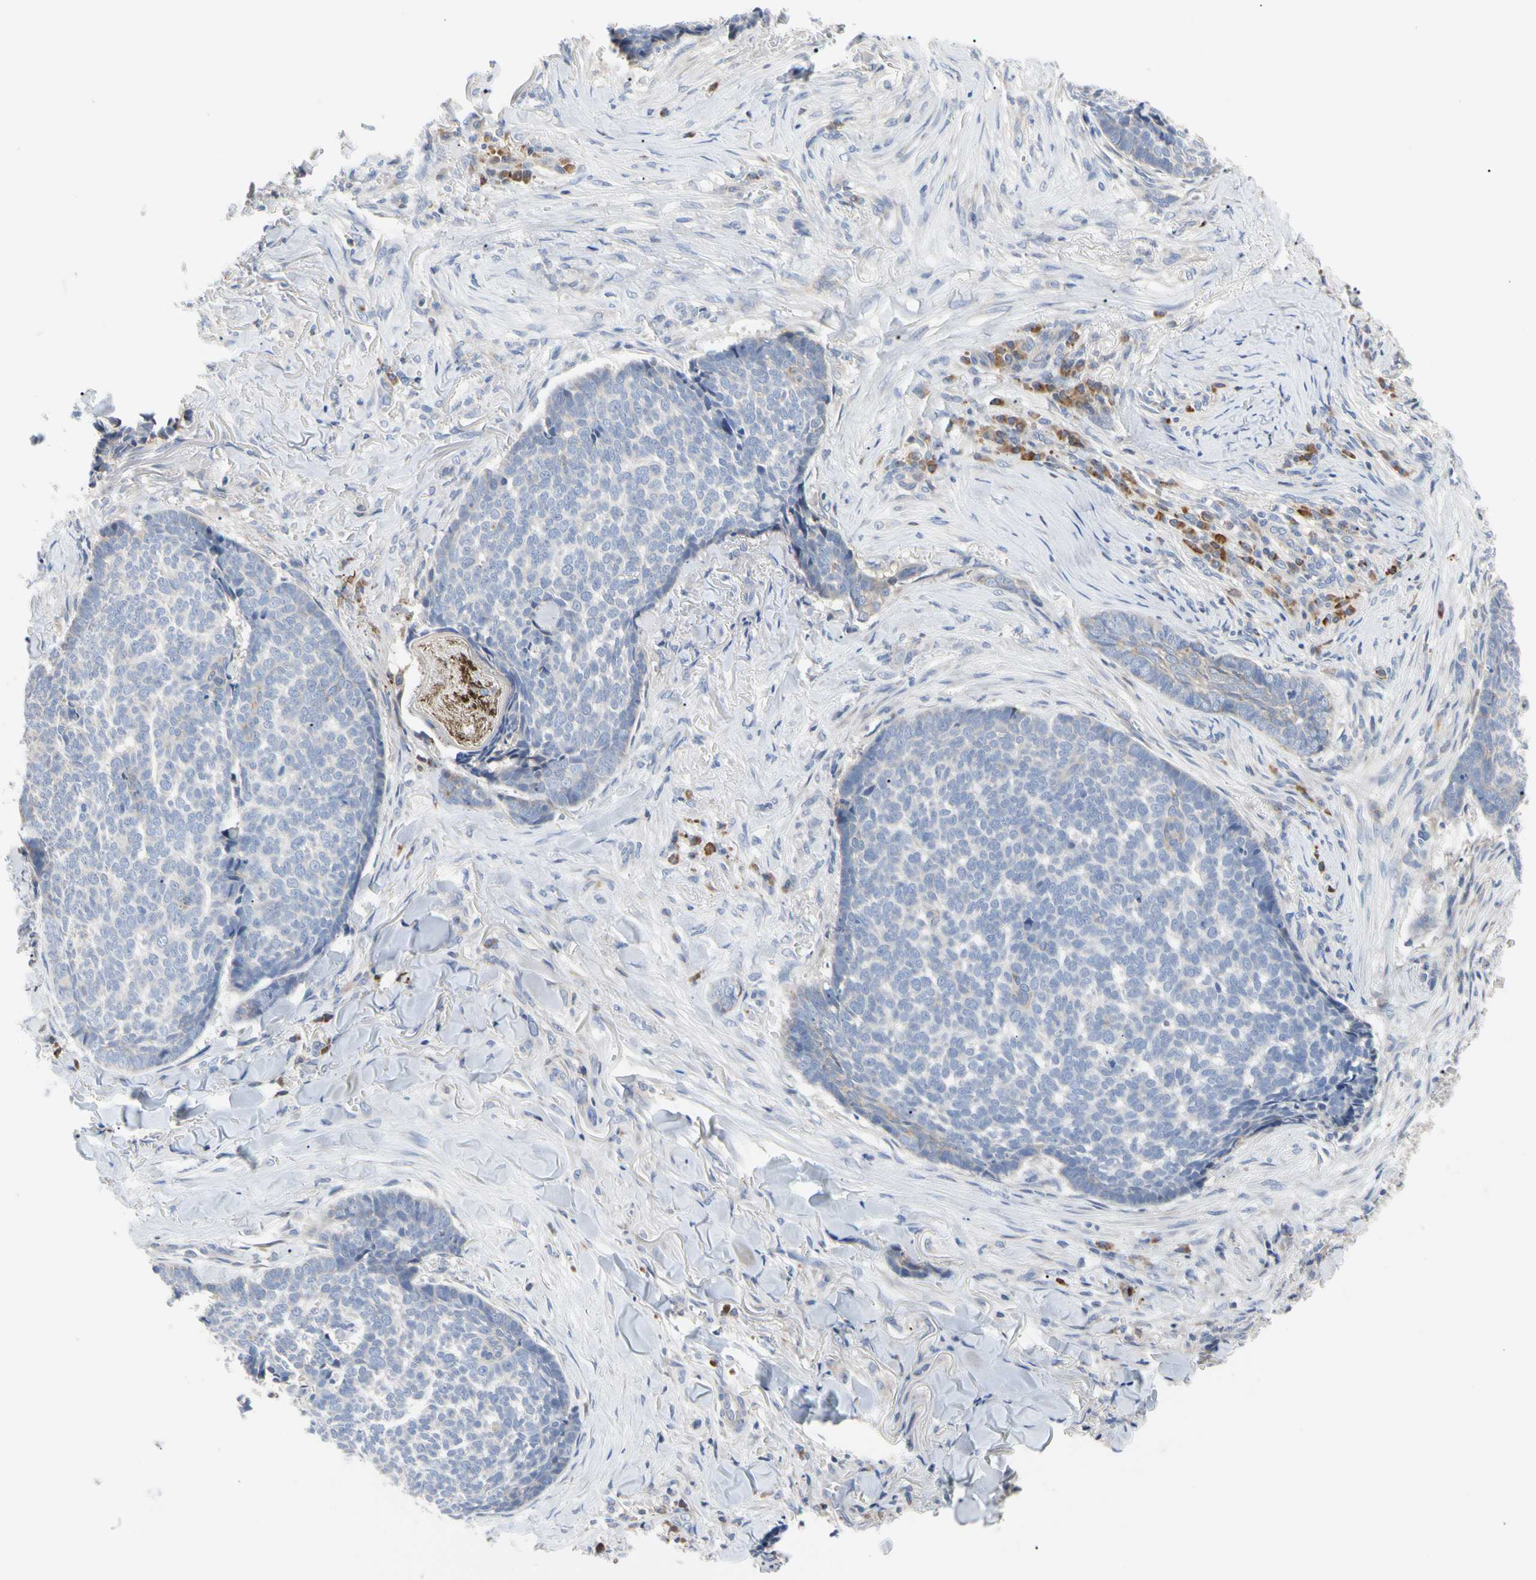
{"staining": {"intensity": "negative", "quantity": "none", "location": "none"}, "tissue": "skin cancer", "cell_type": "Tumor cells", "image_type": "cancer", "snomed": [{"axis": "morphology", "description": "Basal cell carcinoma"}, {"axis": "topography", "description": "Skin"}], "caption": "Immunohistochemical staining of human skin cancer (basal cell carcinoma) reveals no significant staining in tumor cells.", "gene": "MCL1", "patient": {"sex": "male", "age": 84}}